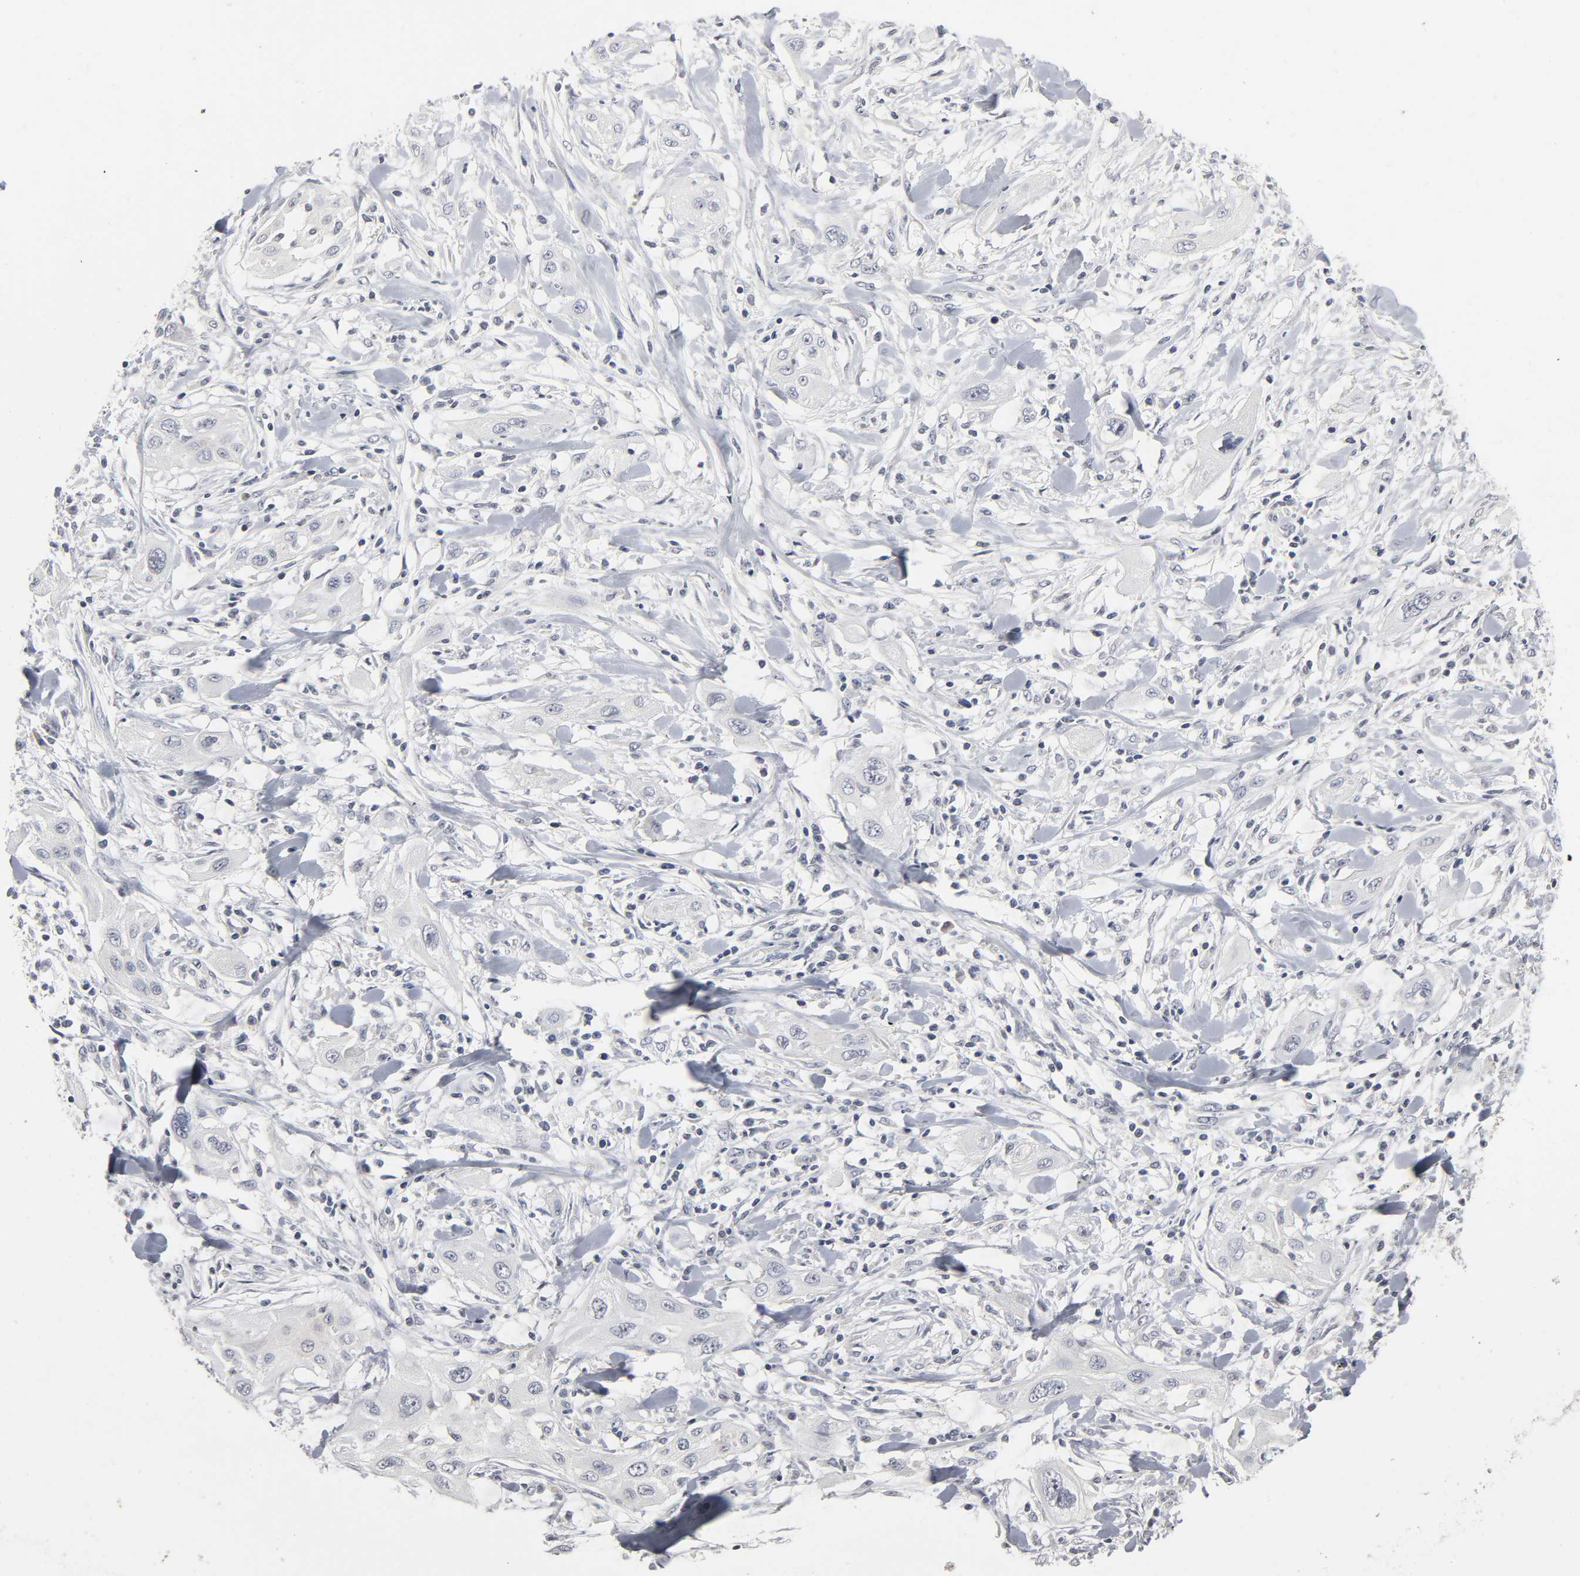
{"staining": {"intensity": "negative", "quantity": "none", "location": "none"}, "tissue": "lung cancer", "cell_type": "Tumor cells", "image_type": "cancer", "snomed": [{"axis": "morphology", "description": "Squamous cell carcinoma, NOS"}, {"axis": "topography", "description": "Lung"}], "caption": "Immunohistochemistry (IHC) photomicrograph of human lung squamous cell carcinoma stained for a protein (brown), which exhibits no staining in tumor cells.", "gene": "TCAP", "patient": {"sex": "female", "age": 47}}